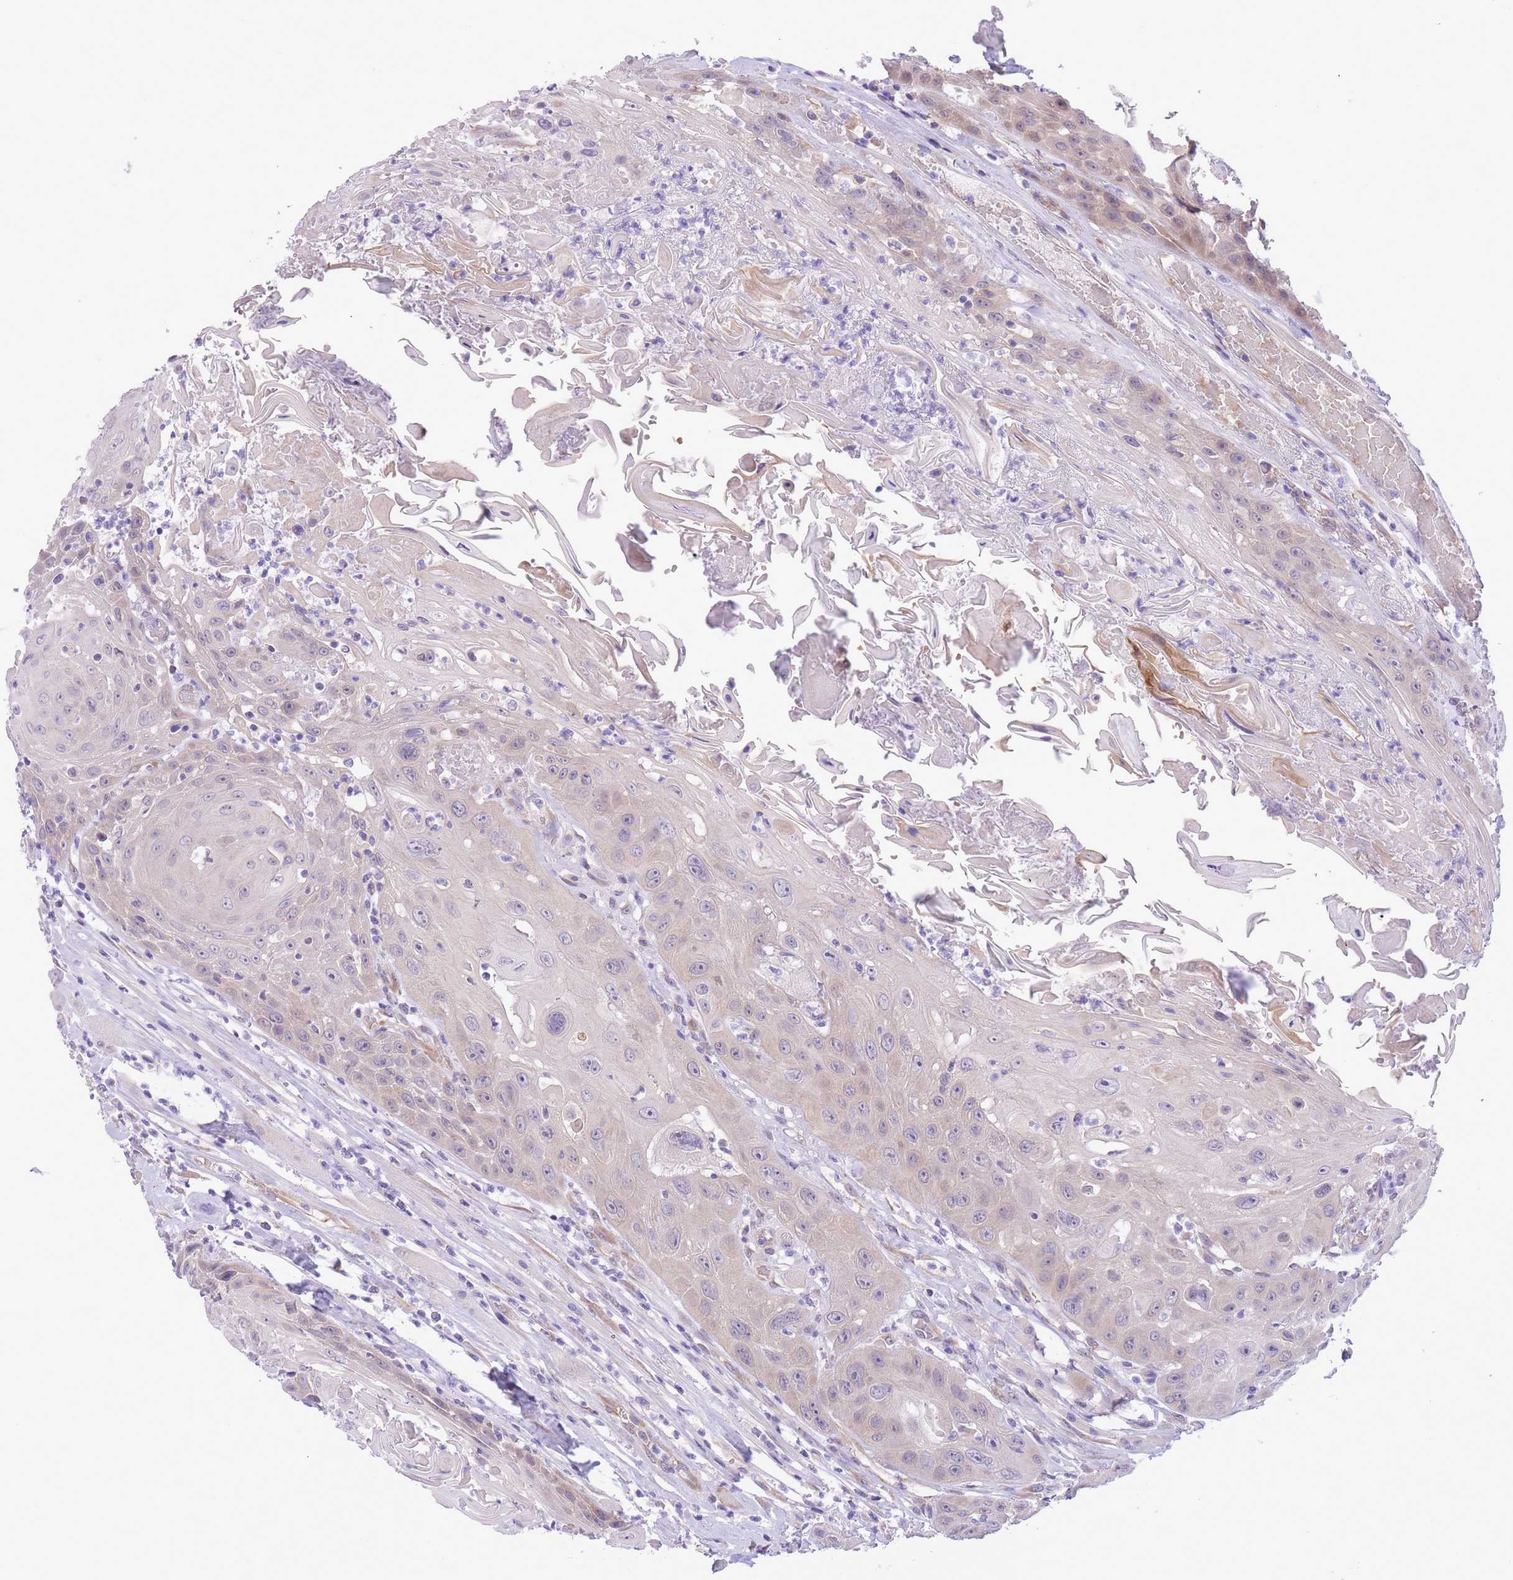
{"staining": {"intensity": "weak", "quantity": "<25%", "location": "cytoplasmic/membranous"}, "tissue": "head and neck cancer", "cell_type": "Tumor cells", "image_type": "cancer", "snomed": [{"axis": "morphology", "description": "Squamous cell carcinoma, NOS"}, {"axis": "topography", "description": "Head-Neck"}], "caption": "The IHC image has no significant expression in tumor cells of head and neck squamous cell carcinoma tissue. (DAB immunohistochemistry (IHC) visualized using brightfield microscopy, high magnification).", "gene": "WWOX", "patient": {"sex": "female", "age": 59}}